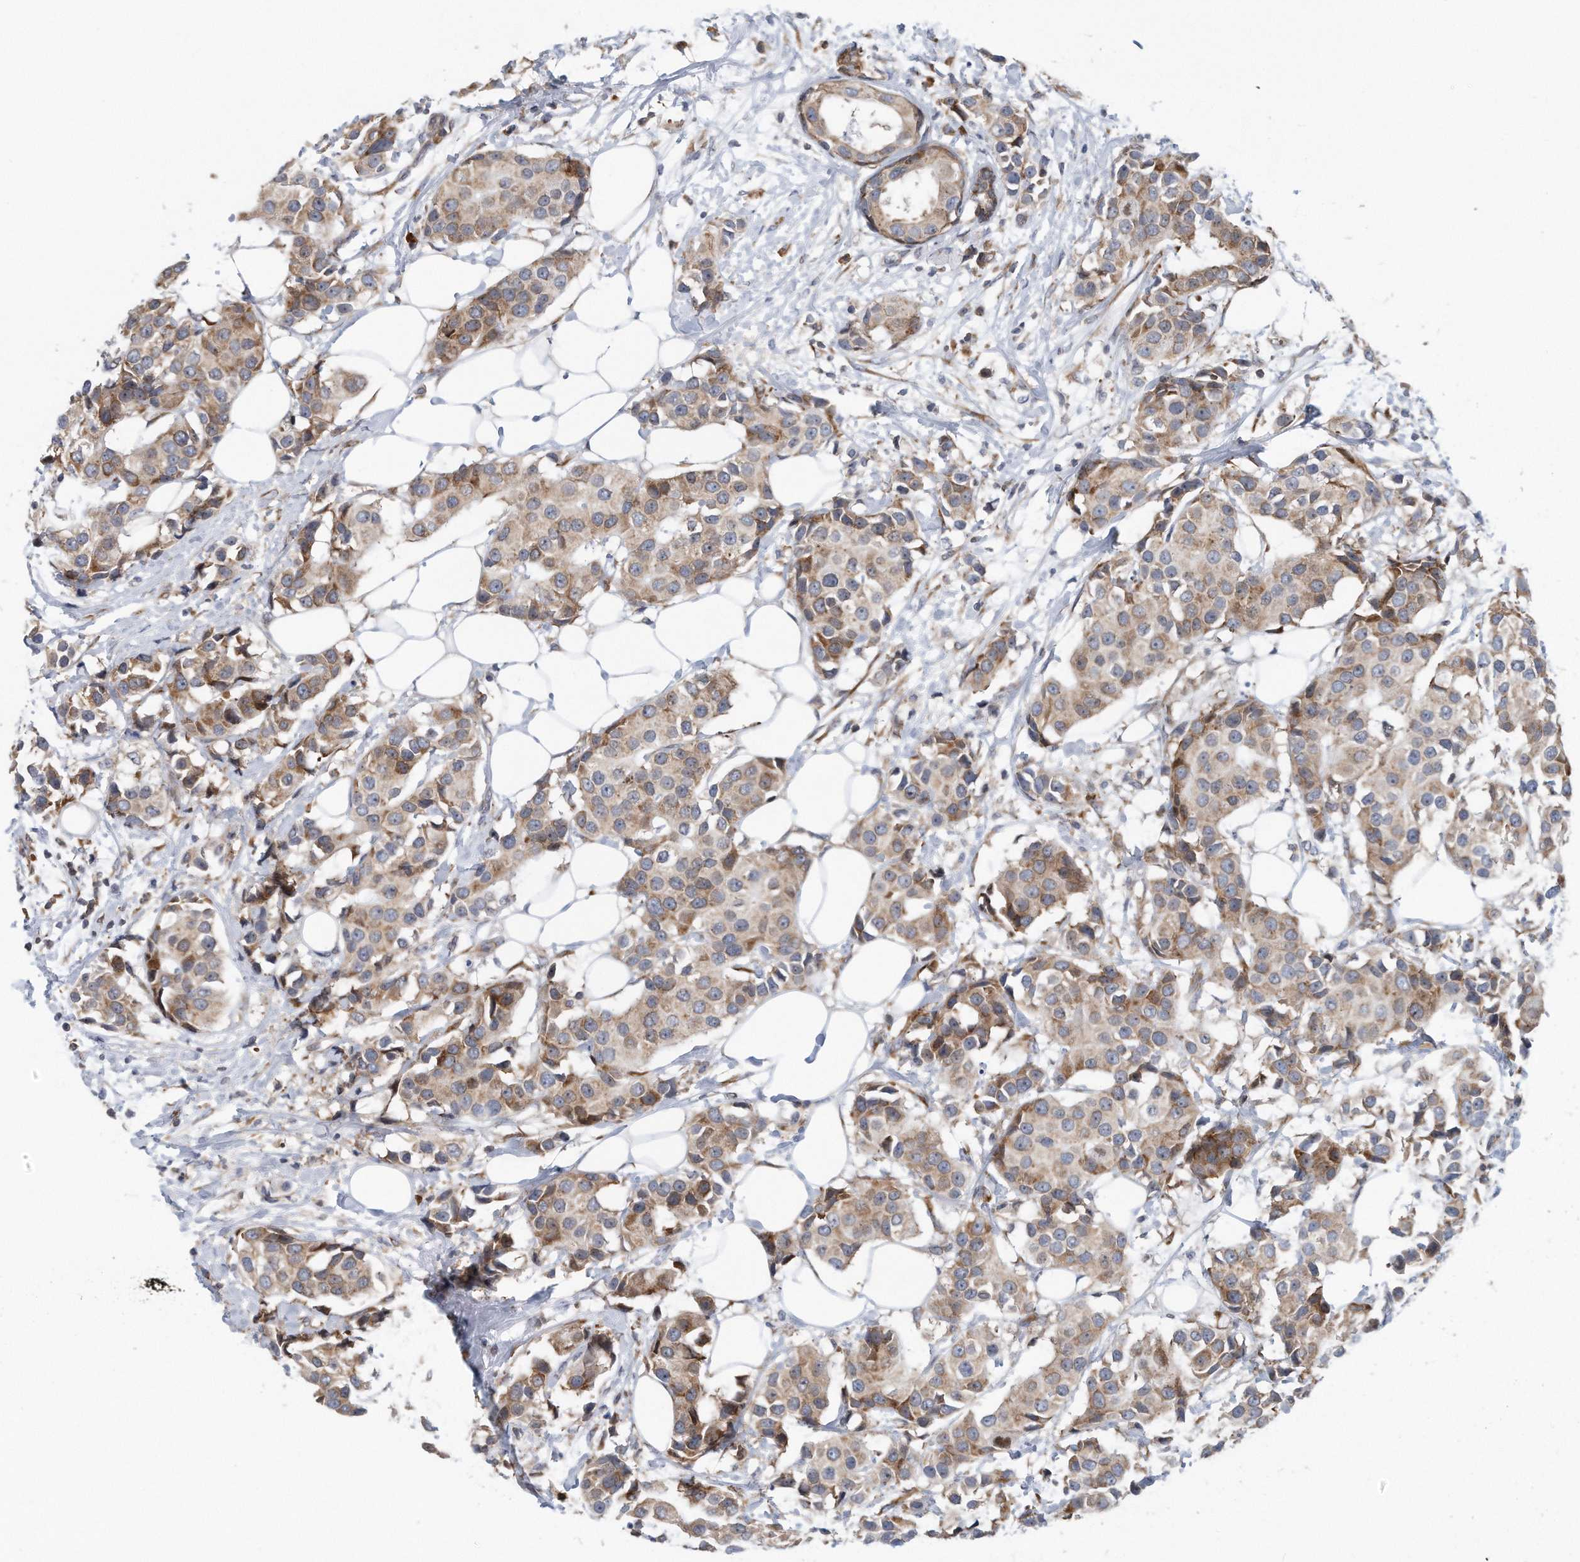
{"staining": {"intensity": "moderate", "quantity": ">75%", "location": "cytoplasmic/membranous"}, "tissue": "breast cancer", "cell_type": "Tumor cells", "image_type": "cancer", "snomed": [{"axis": "morphology", "description": "Normal tissue, NOS"}, {"axis": "morphology", "description": "Duct carcinoma"}, {"axis": "topography", "description": "Breast"}], "caption": "The micrograph displays staining of breast cancer (intraductal carcinoma), revealing moderate cytoplasmic/membranous protein positivity (brown color) within tumor cells.", "gene": "RPL26L1", "patient": {"sex": "female", "age": 39}}